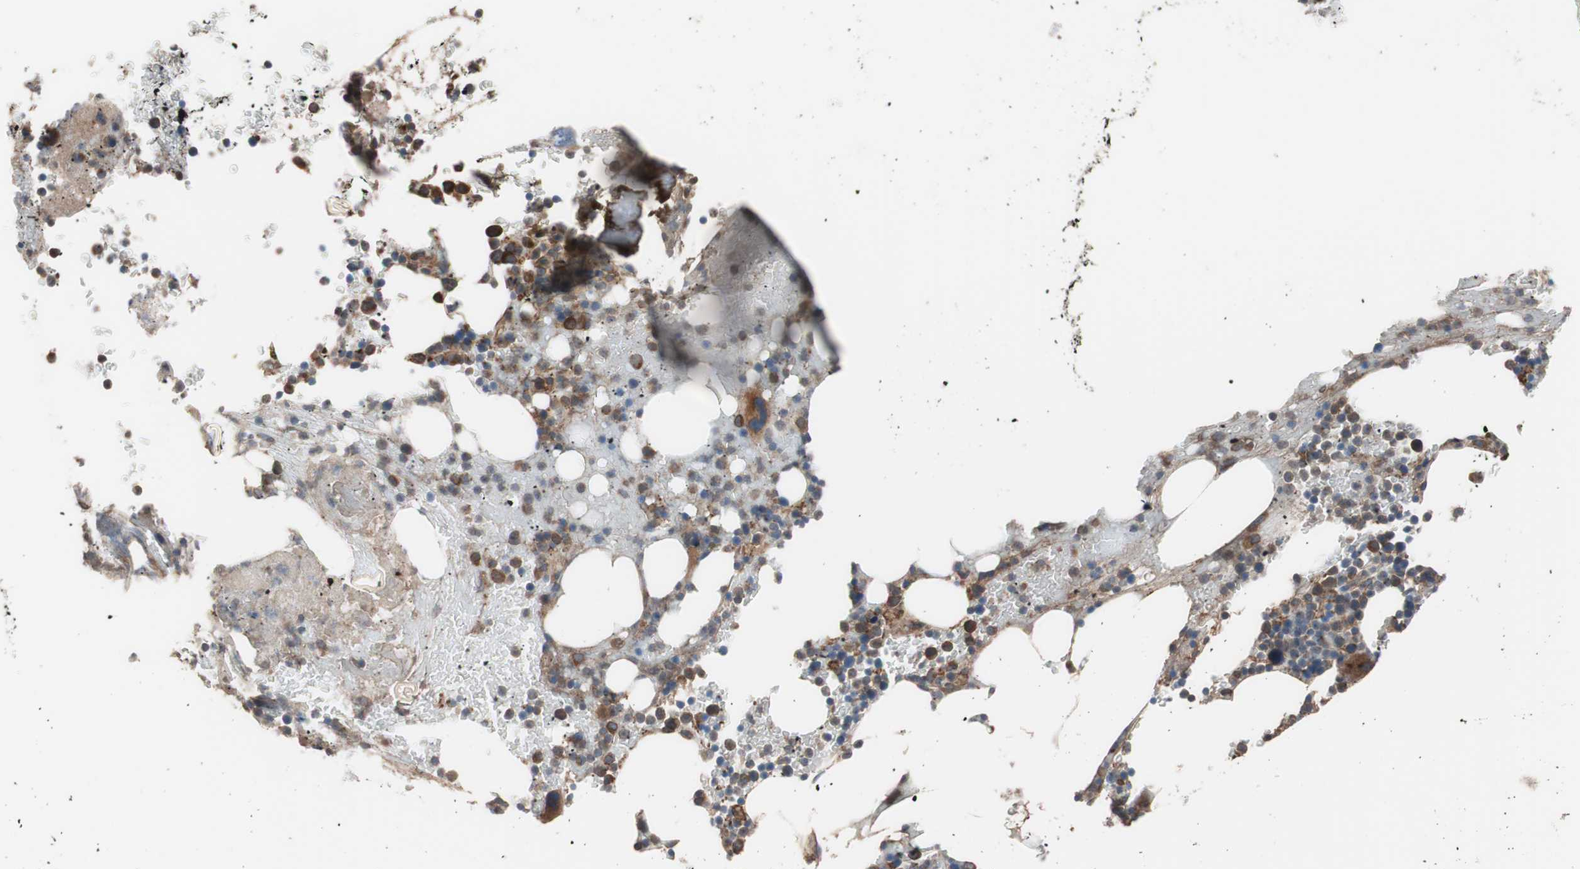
{"staining": {"intensity": "moderate", "quantity": "25%-75%", "location": "cytoplasmic/membranous"}, "tissue": "bone marrow", "cell_type": "Hematopoietic cells", "image_type": "normal", "snomed": [{"axis": "morphology", "description": "Normal tissue, NOS"}, {"axis": "topography", "description": "Bone marrow"}], "caption": "Protein staining exhibits moderate cytoplasmic/membranous staining in approximately 25%-75% of hematopoietic cells in normal bone marrow.", "gene": "SDC4", "patient": {"sex": "female", "age": 73}}